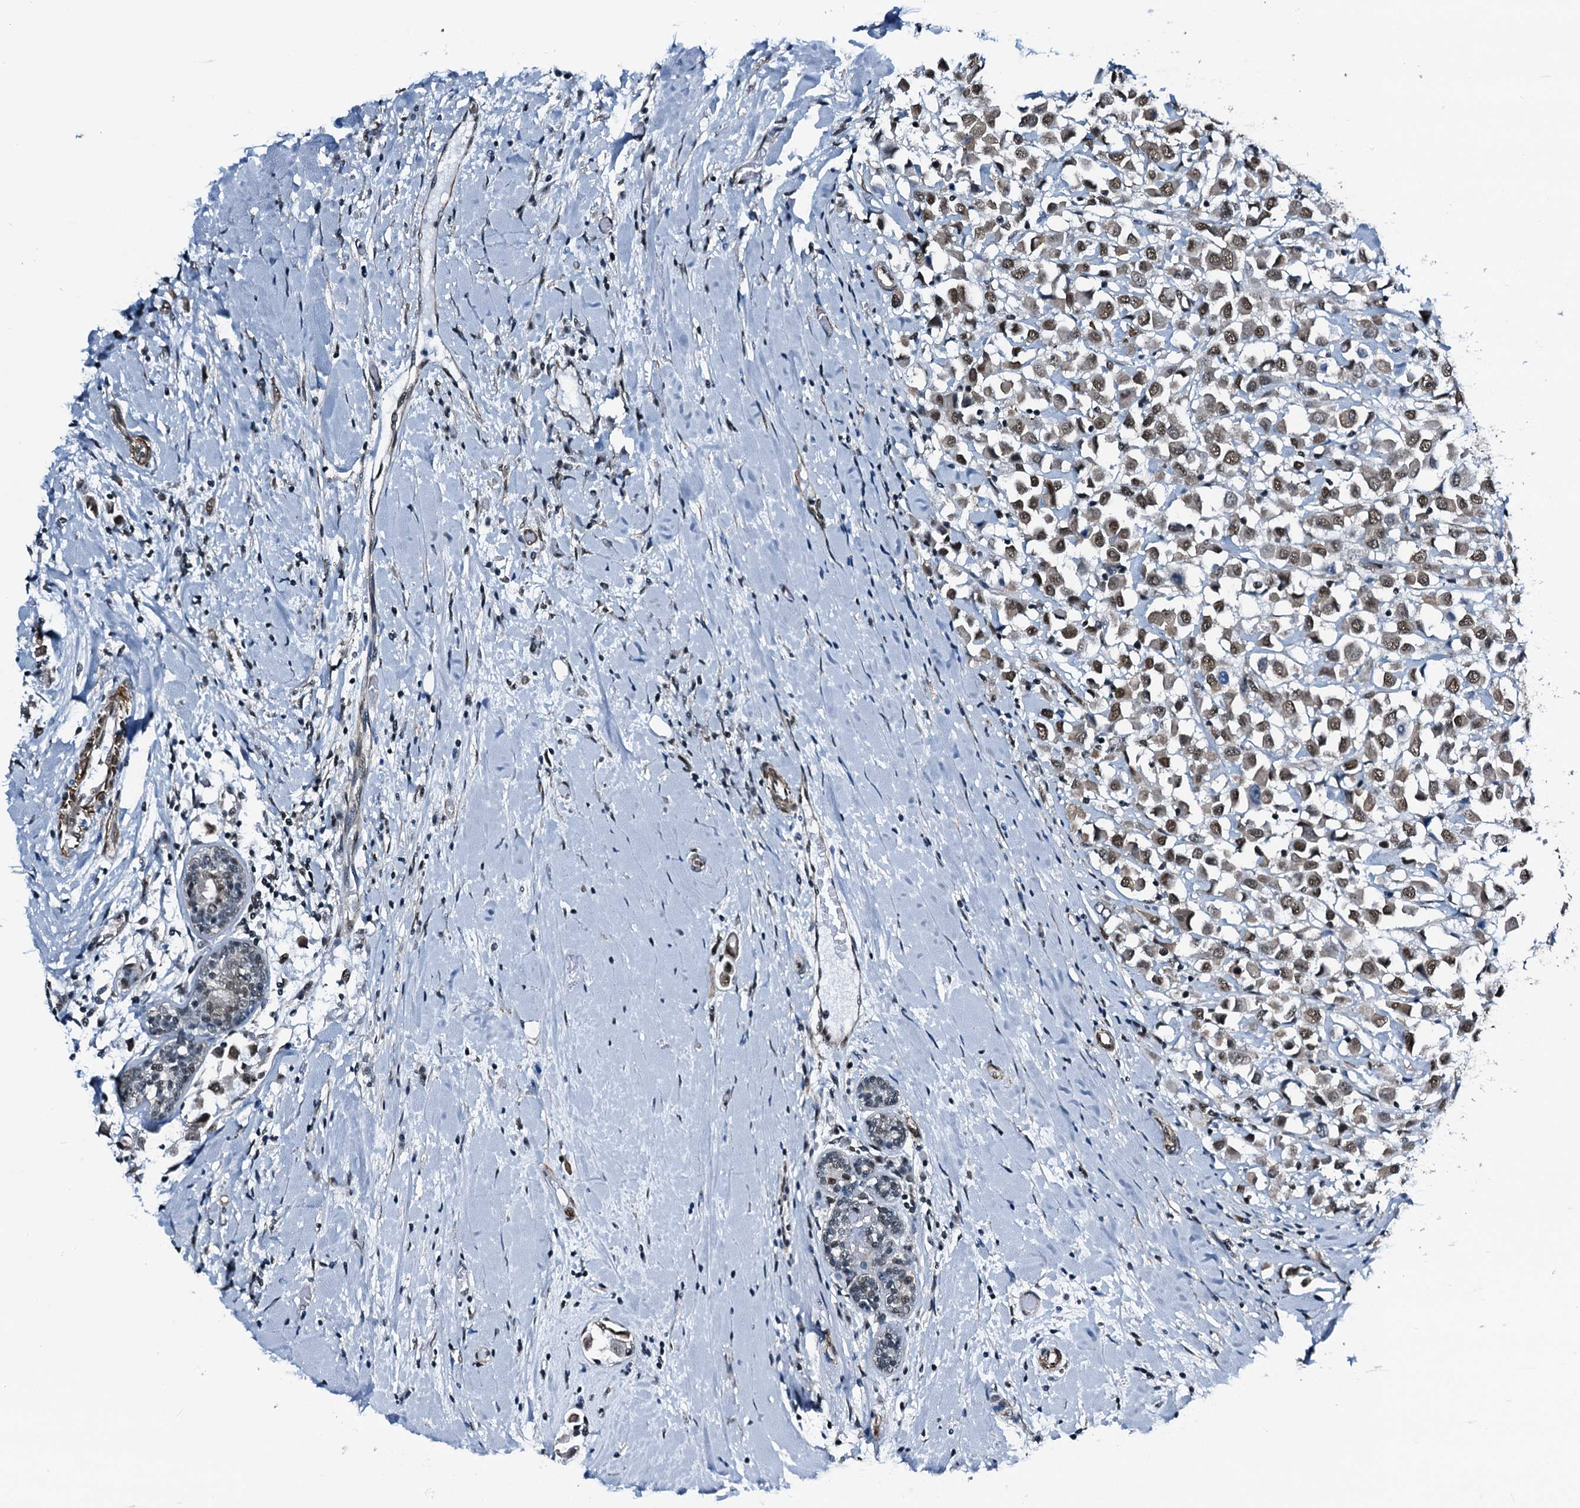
{"staining": {"intensity": "moderate", "quantity": ">75%", "location": "nuclear"}, "tissue": "breast cancer", "cell_type": "Tumor cells", "image_type": "cancer", "snomed": [{"axis": "morphology", "description": "Duct carcinoma"}, {"axis": "topography", "description": "Breast"}], "caption": "Immunohistochemistry (IHC) of human breast cancer (infiltrating ductal carcinoma) shows medium levels of moderate nuclear staining in about >75% of tumor cells.", "gene": "CWC15", "patient": {"sex": "female", "age": 61}}